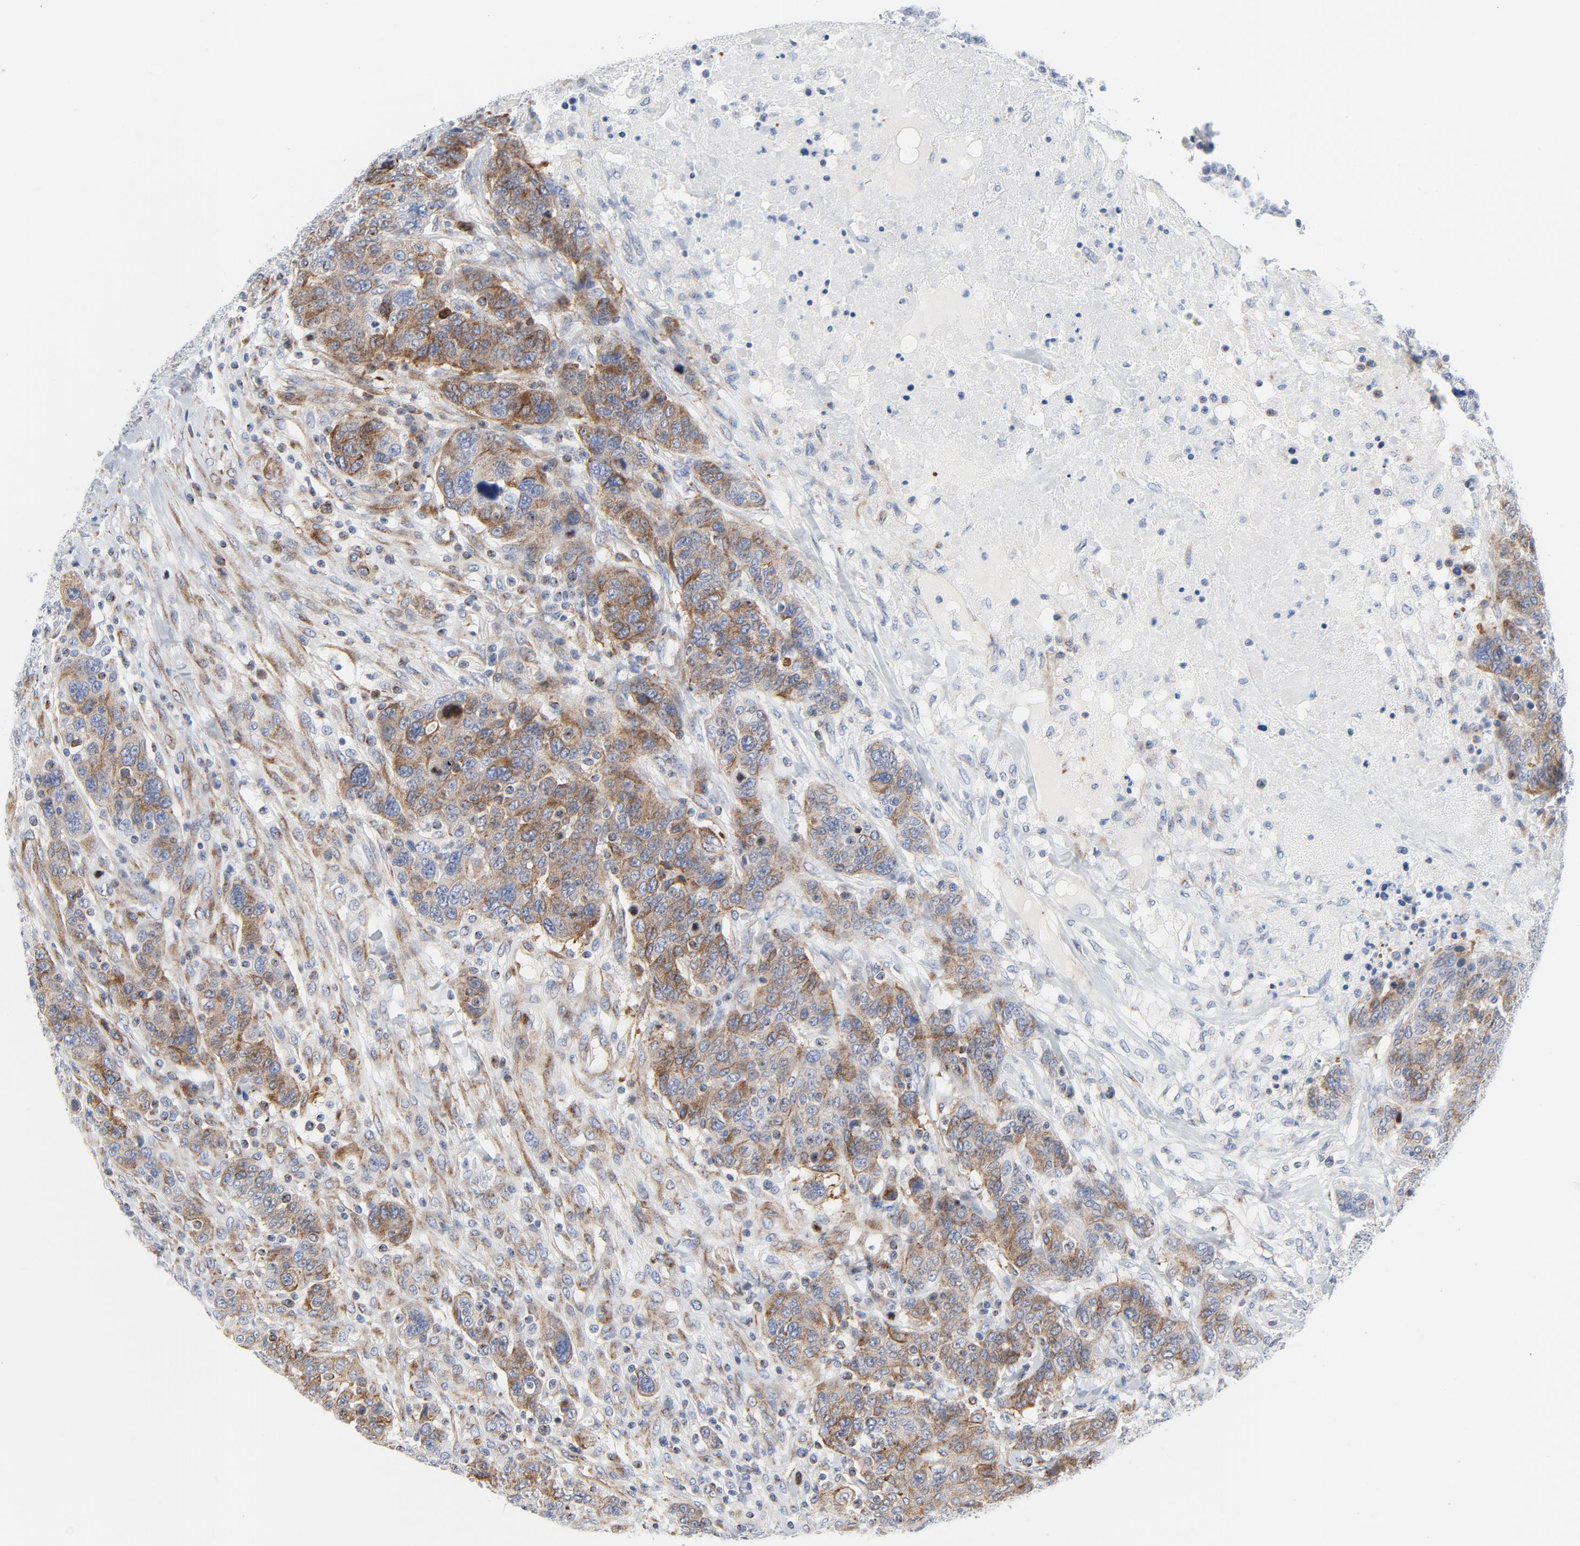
{"staining": {"intensity": "moderate", "quantity": ">75%", "location": "cytoplasmic/membranous"}, "tissue": "breast cancer", "cell_type": "Tumor cells", "image_type": "cancer", "snomed": [{"axis": "morphology", "description": "Duct carcinoma"}, {"axis": "topography", "description": "Breast"}], "caption": "Tumor cells show medium levels of moderate cytoplasmic/membranous positivity in approximately >75% of cells in human breast intraductal carcinoma.", "gene": "TUBB1", "patient": {"sex": "female", "age": 37}}